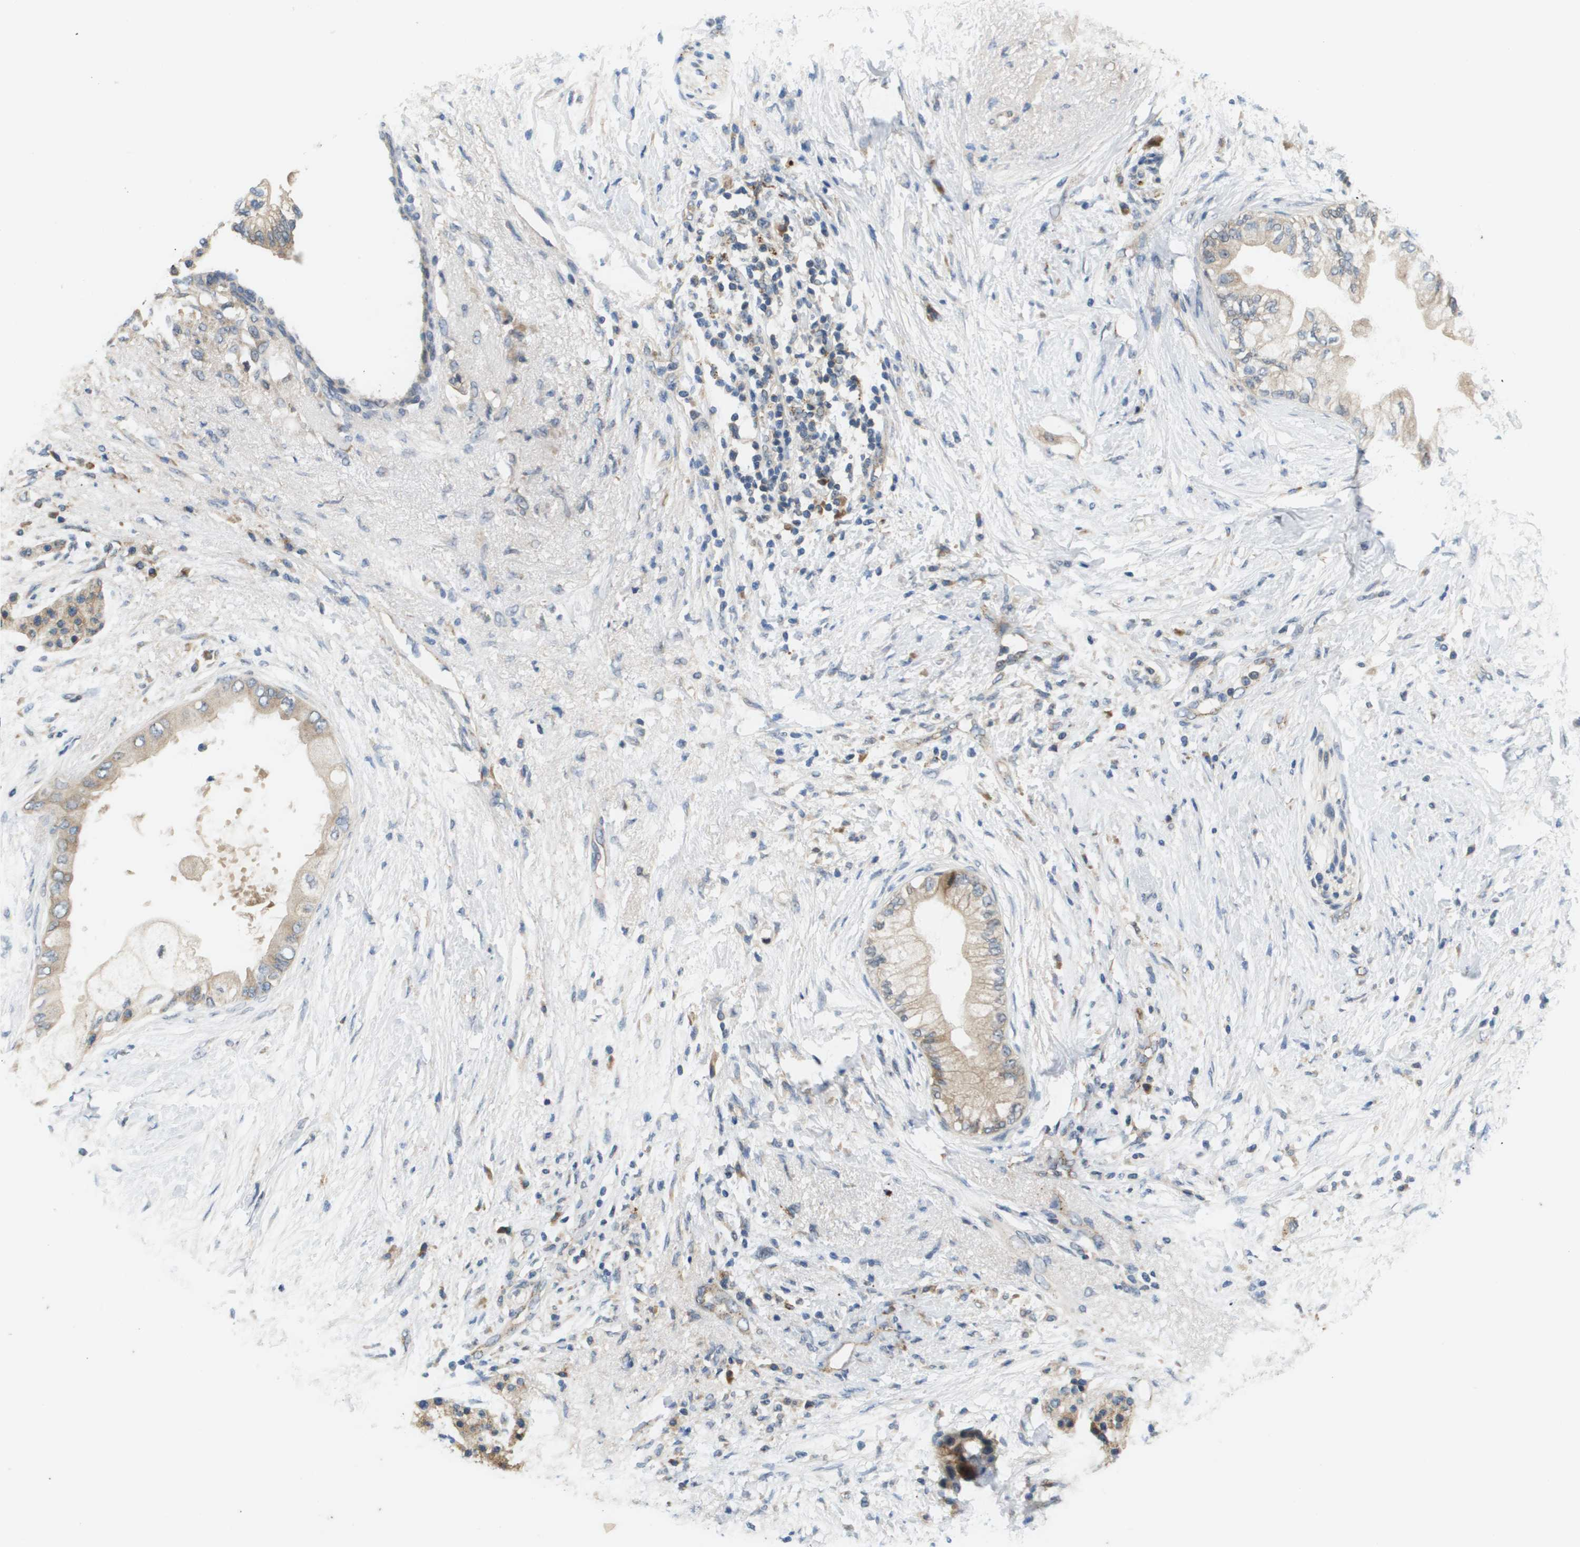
{"staining": {"intensity": "weak", "quantity": ">75%", "location": "cytoplasmic/membranous"}, "tissue": "pancreatic cancer", "cell_type": "Tumor cells", "image_type": "cancer", "snomed": [{"axis": "morphology", "description": "Normal tissue, NOS"}, {"axis": "morphology", "description": "Adenocarcinoma, NOS"}, {"axis": "topography", "description": "Pancreas"}, {"axis": "topography", "description": "Duodenum"}], "caption": "There is low levels of weak cytoplasmic/membranous positivity in tumor cells of pancreatic cancer, as demonstrated by immunohistochemical staining (brown color).", "gene": "SLC25A20", "patient": {"sex": "female", "age": 60}}